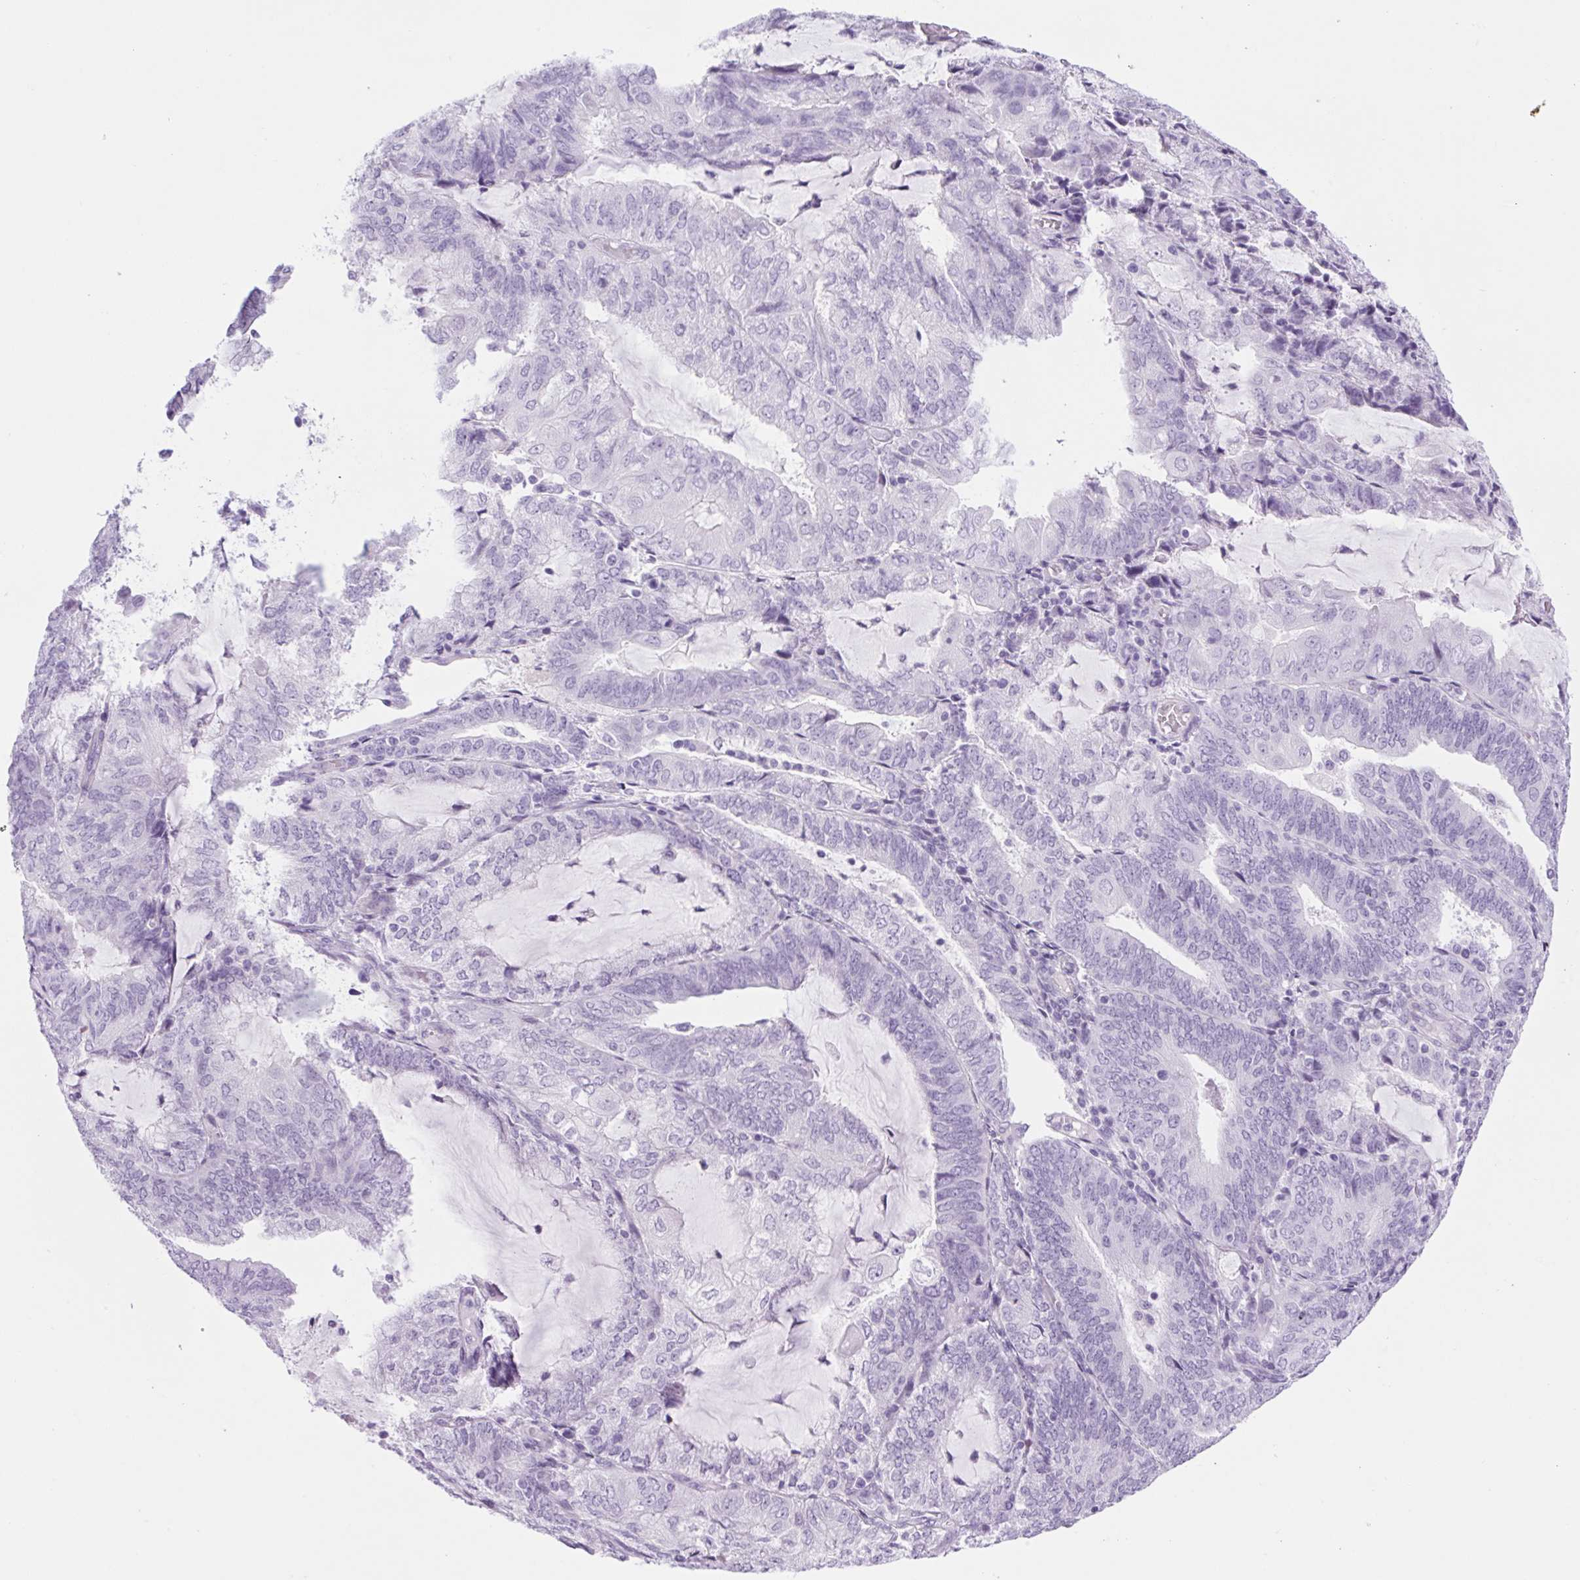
{"staining": {"intensity": "negative", "quantity": "none", "location": "none"}, "tissue": "endometrial cancer", "cell_type": "Tumor cells", "image_type": "cancer", "snomed": [{"axis": "morphology", "description": "Adenocarcinoma, NOS"}, {"axis": "topography", "description": "Endometrium"}], "caption": "This is an IHC photomicrograph of endometrial cancer. There is no staining in tumor cells.", "gene": "SPACA5B", "patient": {"sex": "female", "age": 81}}